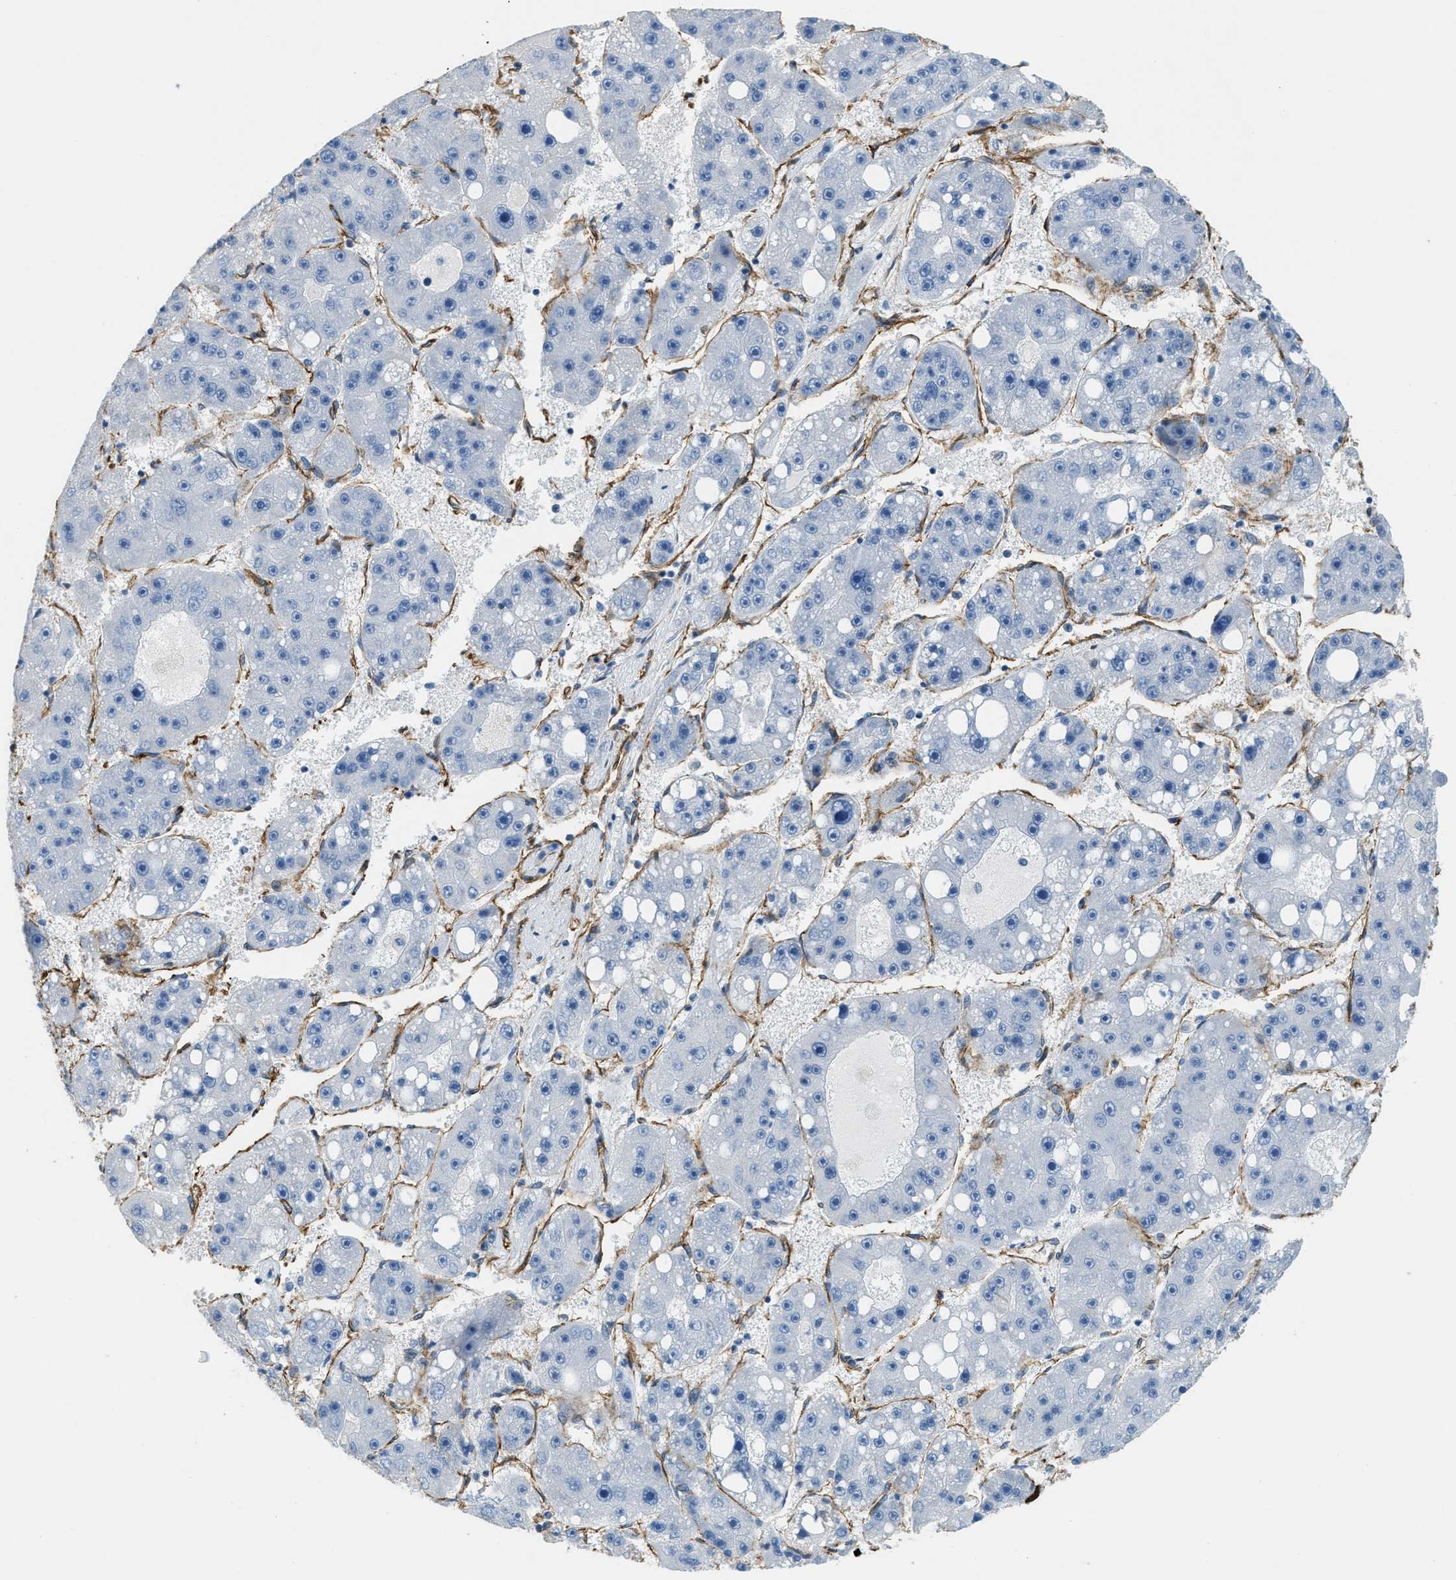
{"staining": {"intensity": "negative", "quantity": "none", "location": "none"}, "tissue": "liver cancer", "cell_type": "Tumor cells", "image_type": "cancer", "snomed": [{"axis": "morphology", "description": "Carcinoma, Hepatocellular, NOS"}, {"axis": "topography", "description": "Liver"}], "caption": "Immunohistochemistry histopathology image of neoplastic tissue: liver cancer stained with DAB displays no significant protein positivity in tumor cells.", "gene": "TMEM43", "patient": {"sex": "female", "age": 61}}